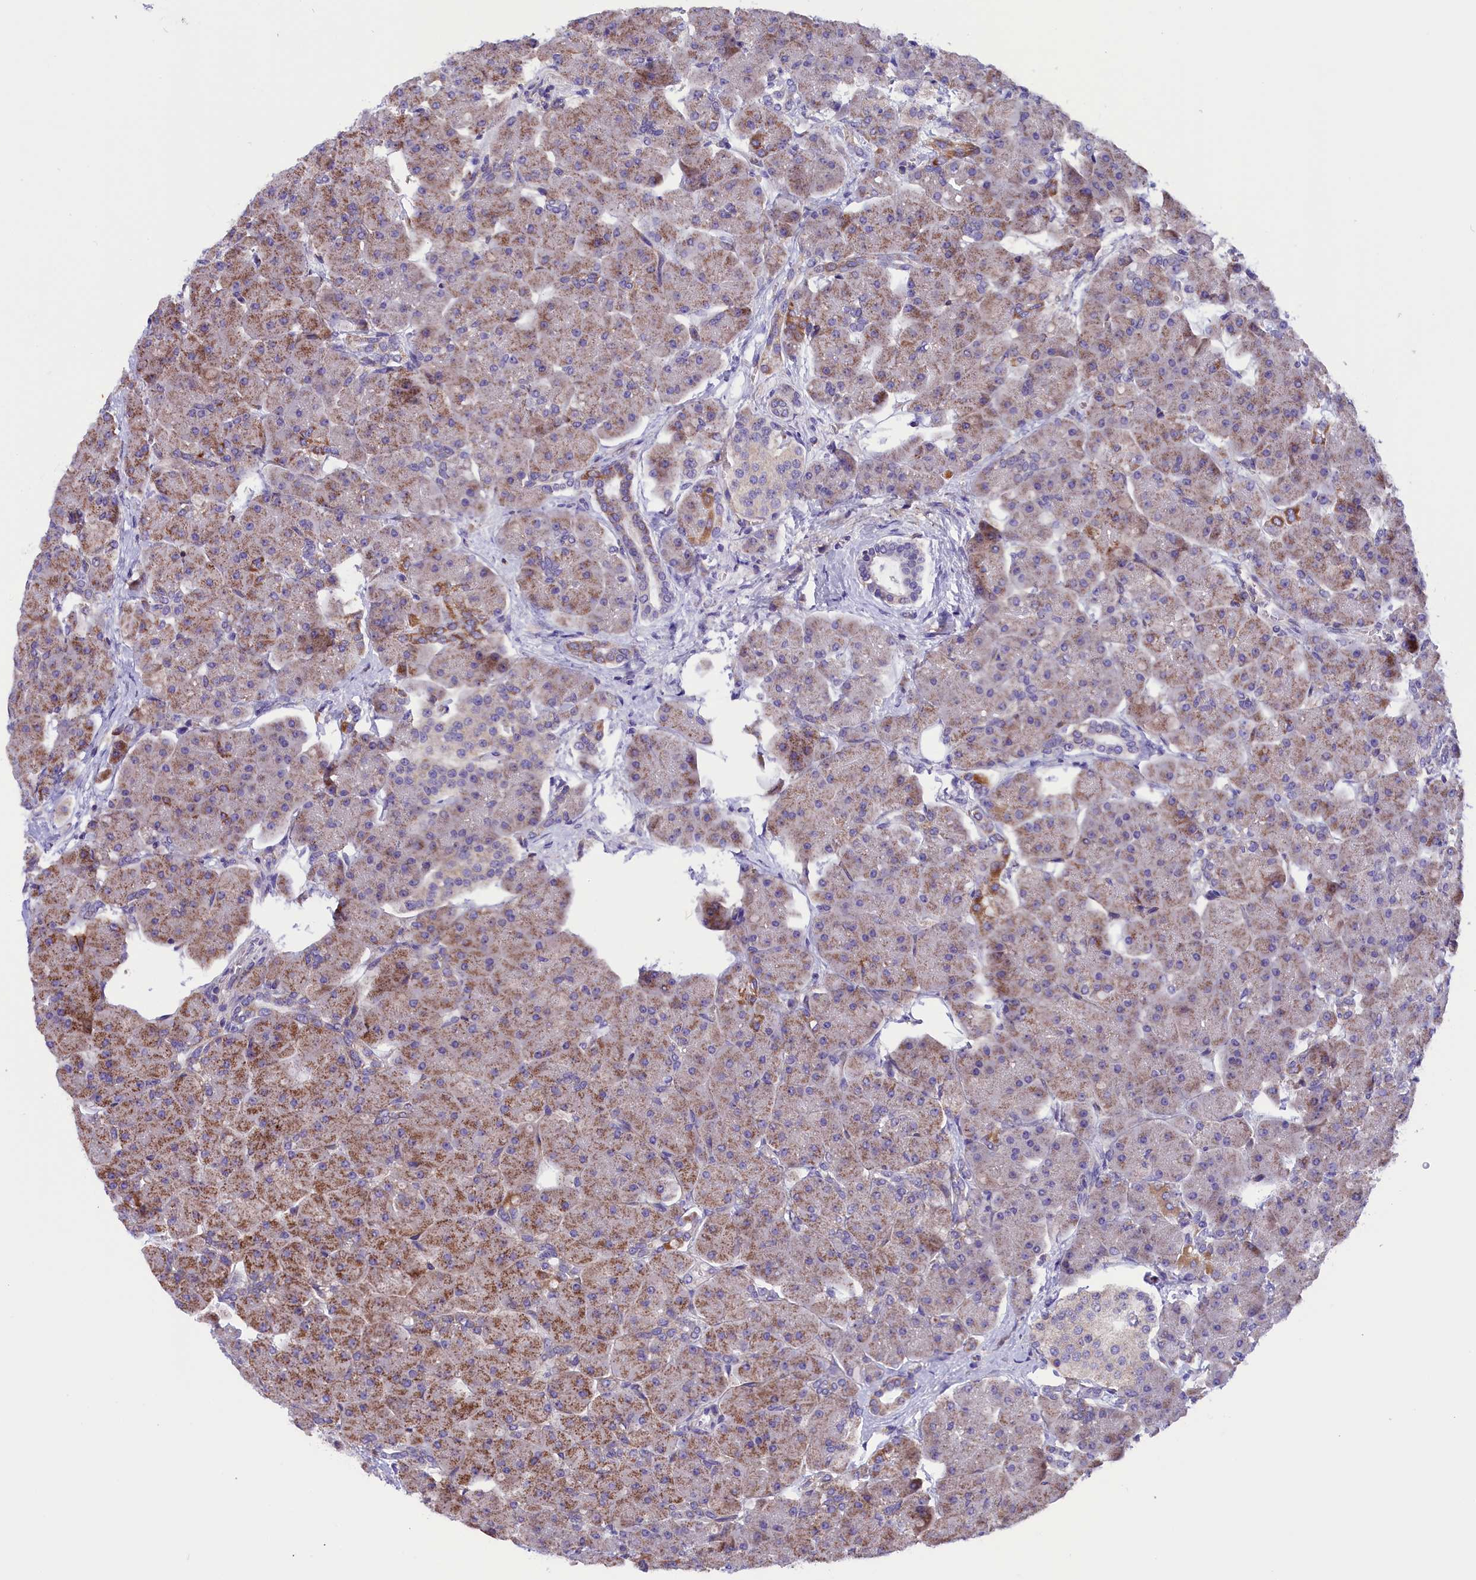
{"staining": {"intensity": "moderate", "quantity": "25%-75%", "location": "cytoplasmic/membranous"}, "tissue": "pancreas", "cell_type": "Exocrine glandular cells", "image_type": "normal", "snomed": [{"axis": "morphology", "description": "Normal tissue, NOS"}, {"axis": "topography", "description": "Pancreas"}], "caption": "The micrograph demonstrates a brown stain indicating the presence of a protein in the cytoplasmic/membranous of exocrine glandular cells in pancreas. (brown staining indicates protein expression, while blue staining denotes nuclei).", "gene": "DNAJB9", "patient": {"sex": "male", "age": 66}}